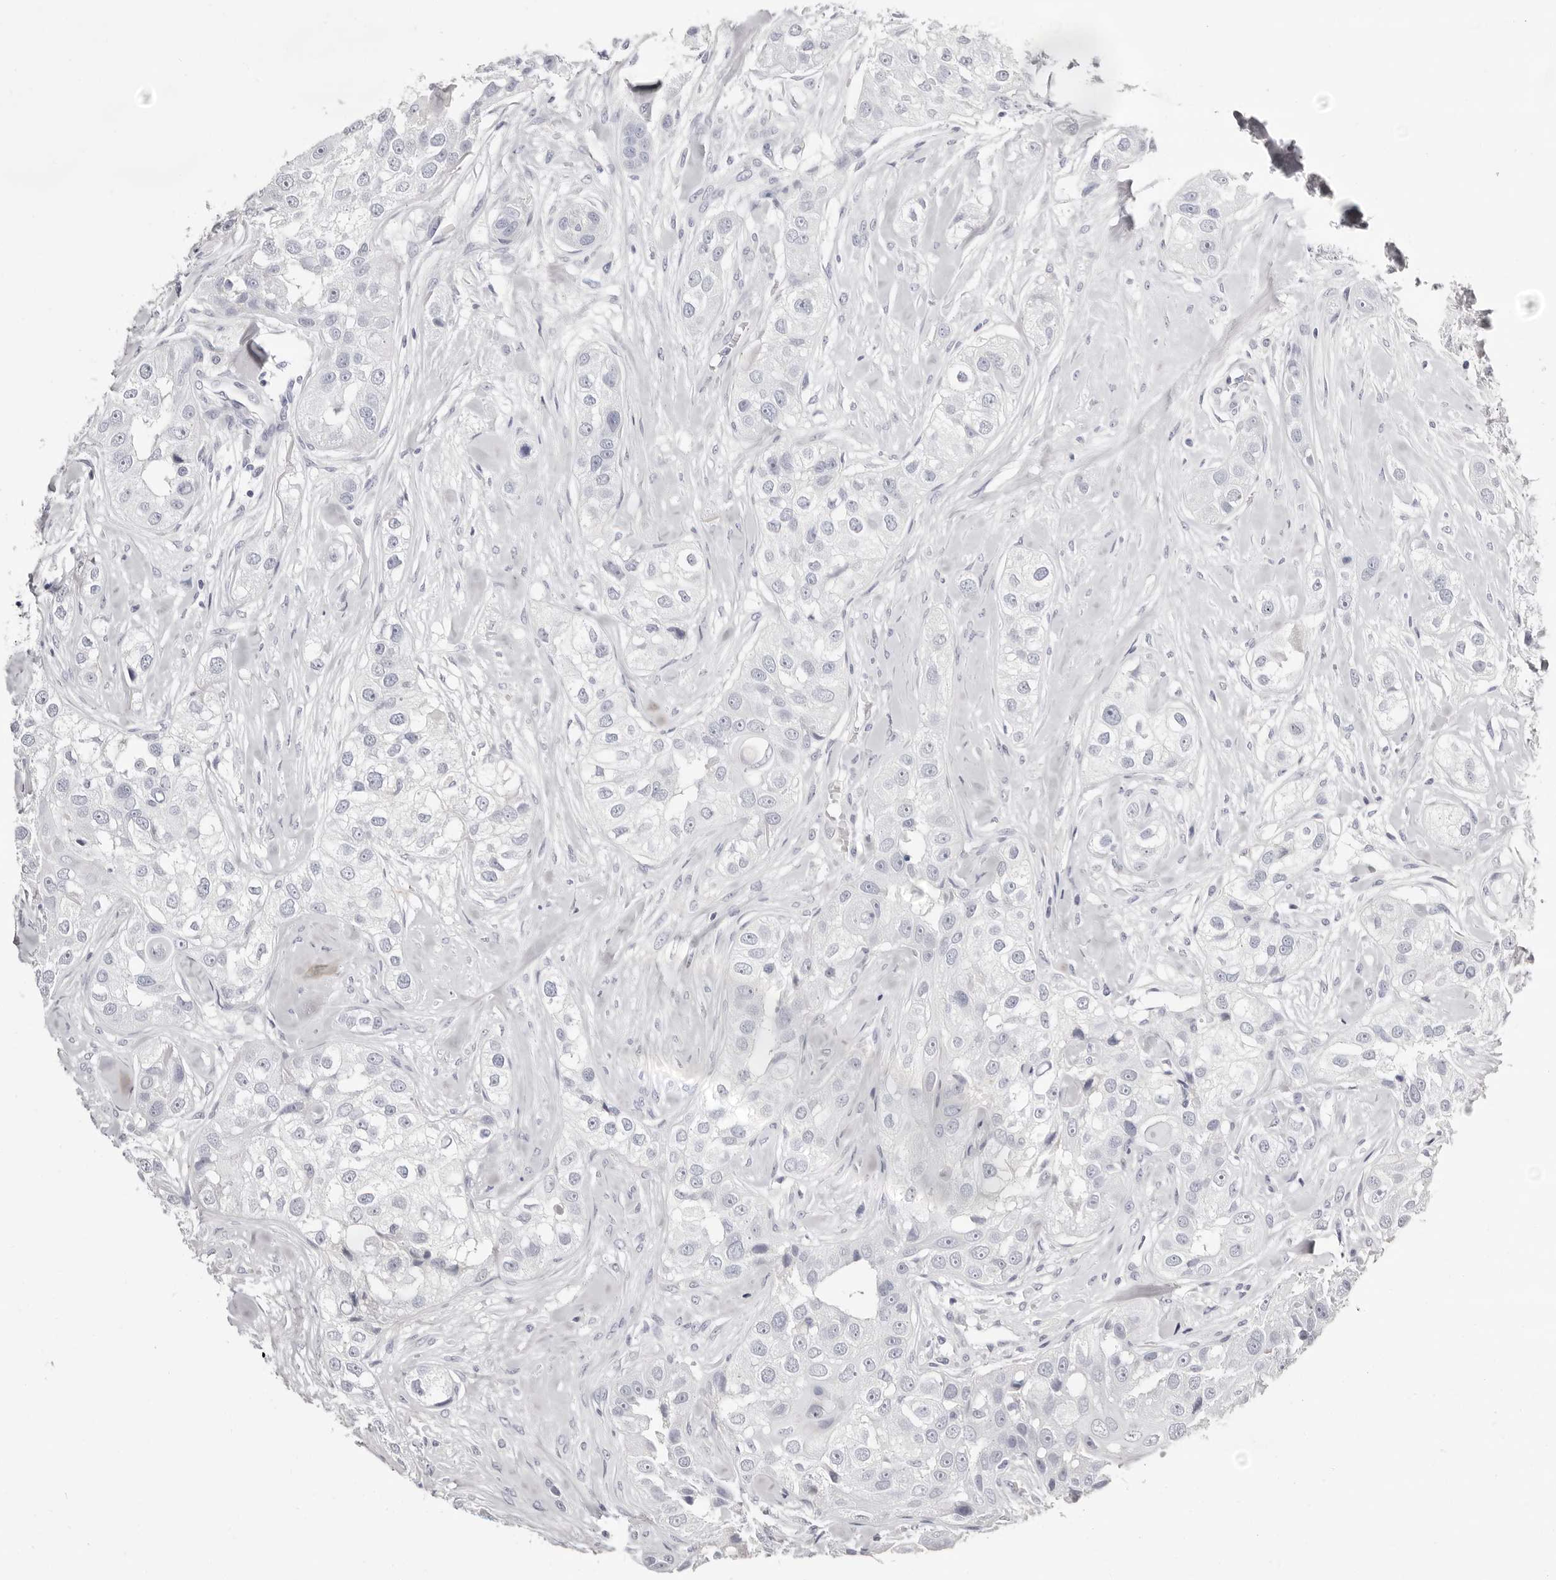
{"staining": {"intensity": "negative", "quantity": "none", "location": "none"}, "tissue": "head and neck cancer", "cell_type": "Tumor cells", "image_type": "cancer", "snomed": [{"axis": "morphology", "description": "Normal tissue, NOS"}, {"axis": "morphology", "description": "Squamous cell carcinoma, NOS"}, {"axis": "topography", "description": "Skeletal muscle"}, {"axis": "topography", "description": "Head-Neck"}], "caption": "The IHC image has no significant staining in tumor cells of head and neck cancer tissue.", "gene": "LPO", "patient": {"sex": "male", "age": 51}}